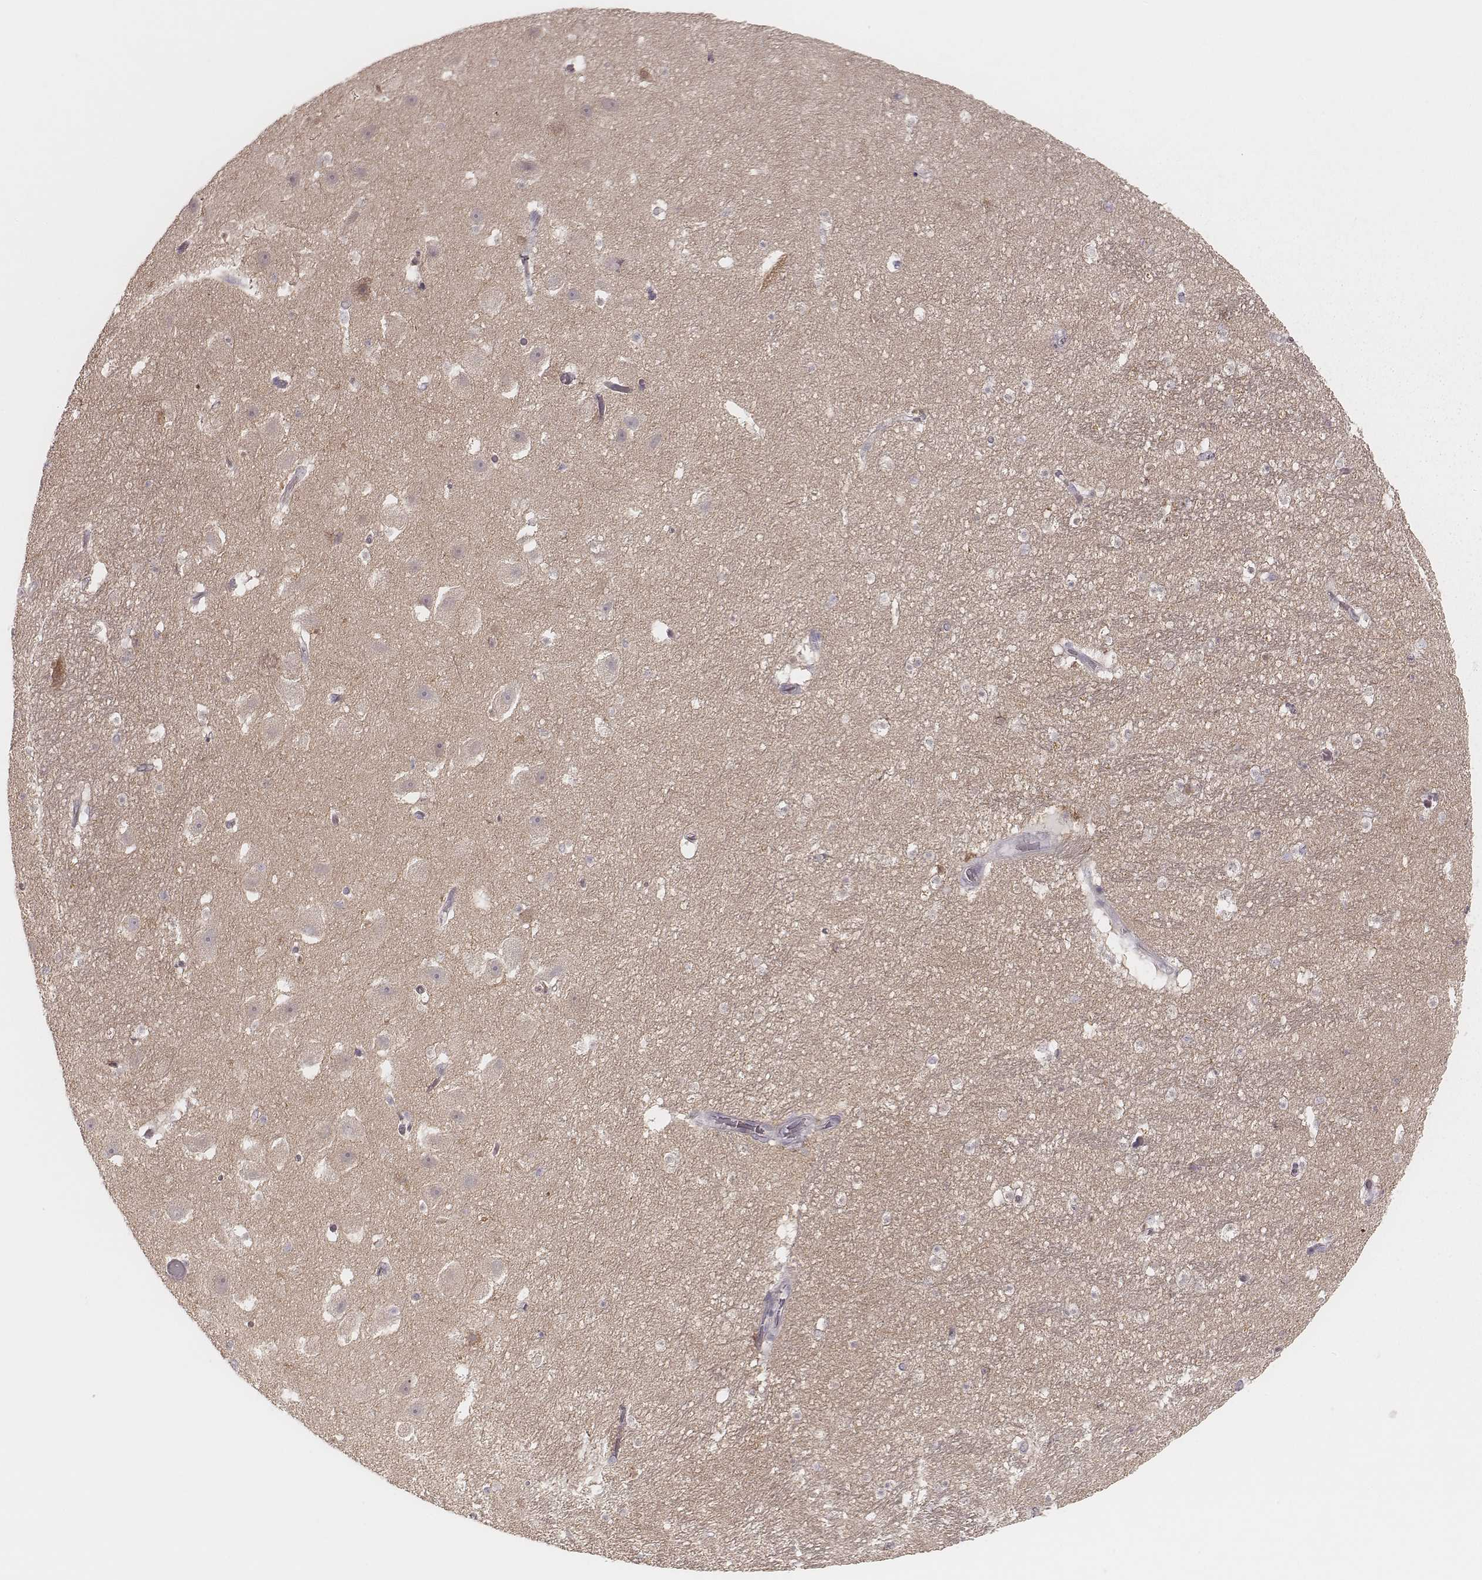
{"staining": {"intensity": "negative", "quantity": "none", "location": "none"}, "tissue": "hippocampus", "cell_type": "Glial cells", "image_type": "normal", "snomed": [{"axis": "morphology", "description": "Normal tissue, NOS"}, {"axis": "topography", "description": "Hippocampus"}], "caption": "Protein analysis of normal hippocampus displays no significant staining in glial cells. The staining is performed using DAB brown chromogen with nuclei counter-stained in using hematoxylin.", "gene": "KIF5C", "patient": {"sex": "male", "age": 26}}